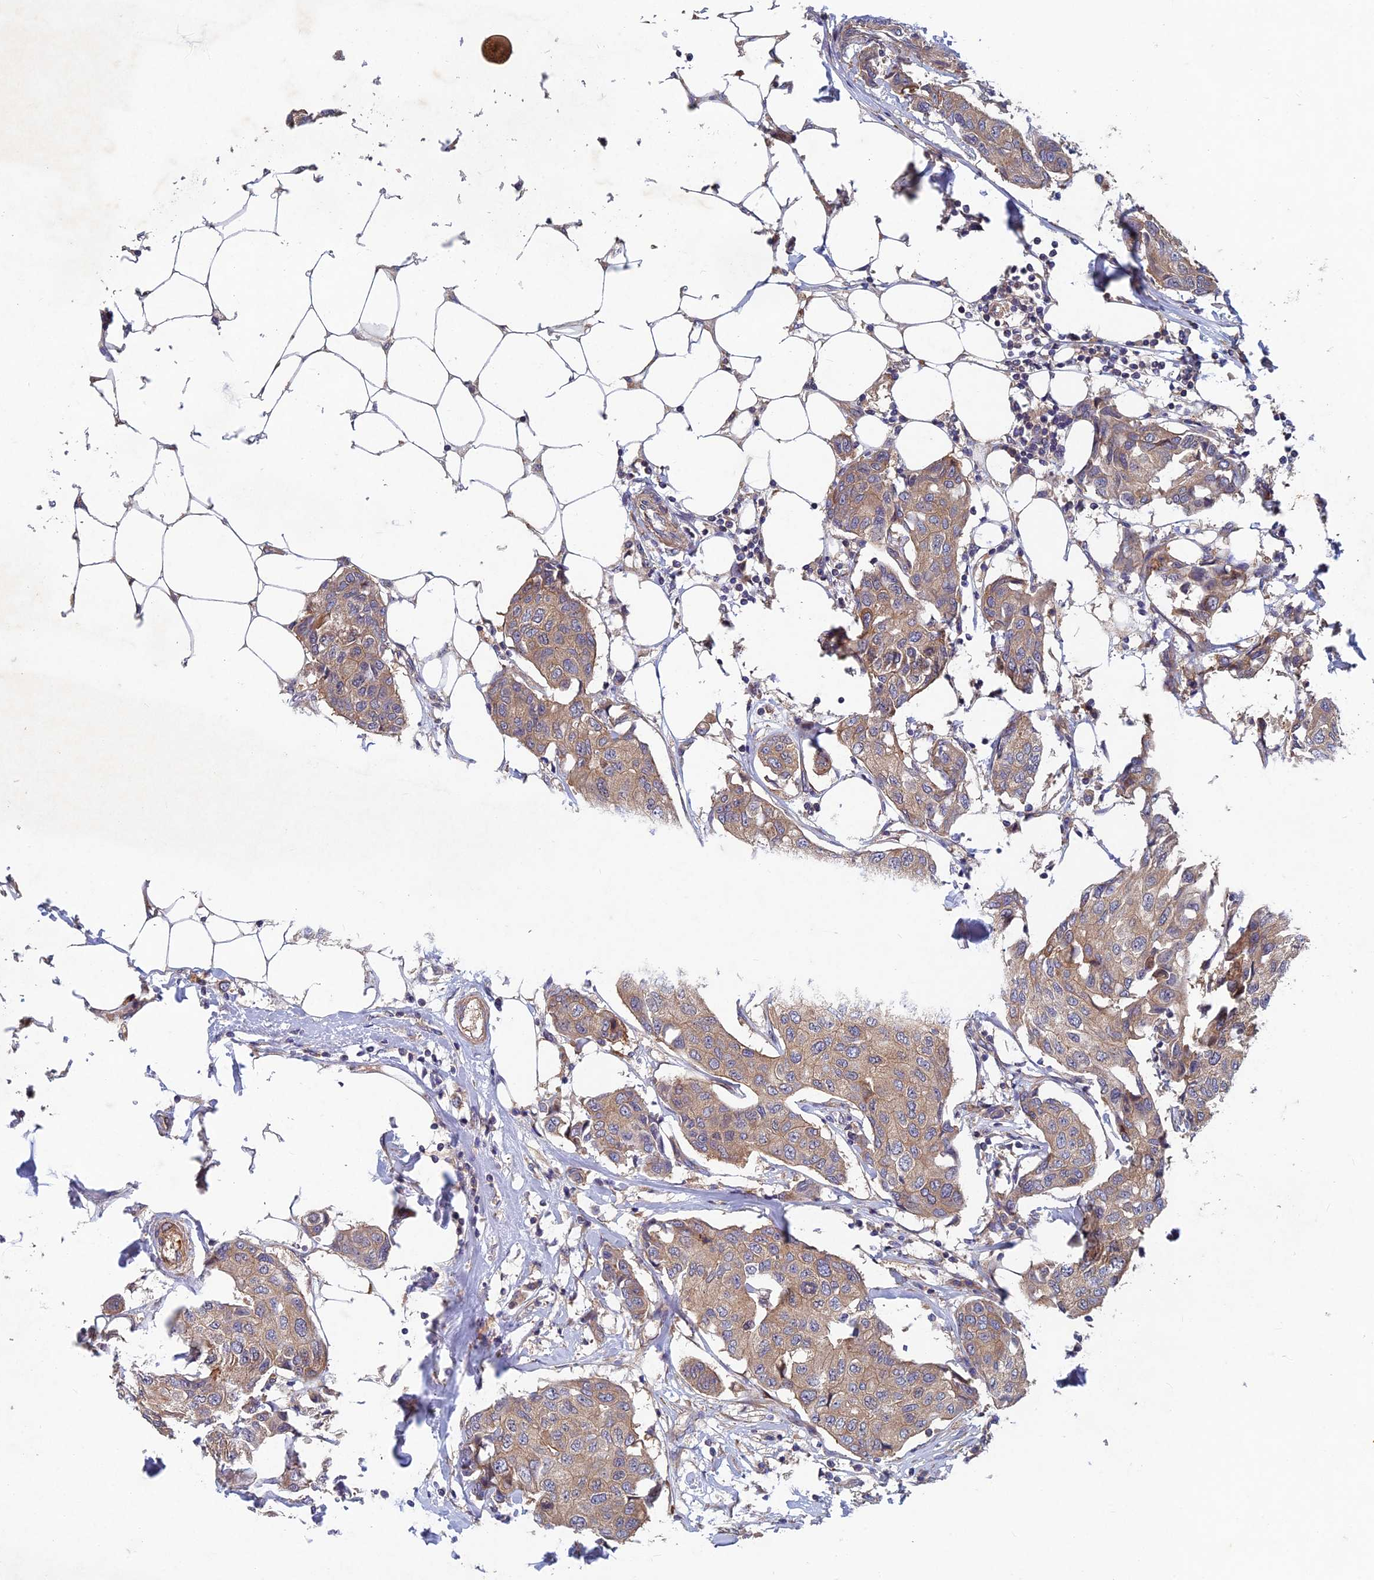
{"staining": {"intensity": "weak", "quantity": ">75%", "location": "cytoplasmic/membranous"}, "tissue": "breast cancer", "cell_type": "Tumor cells", "image_type": "cancer", "snomed": [{"axis": "morphology", "description": "Duct carcinoma"}, {"axis": "topography", "description": "Breast"}], "caption": "High-magnification brightfield microscopy of breast intraductal carcinoma stained with DAB (3,3'-diaminobenzidine) (brown) and counterstained with hematoxylin (blue). tumor cells exhibit weak cytoplasmic/membranous expression is identified in about>75% of cells.", "gene": "NCAPG", "patient": {"sex": "female", "age": 80}}